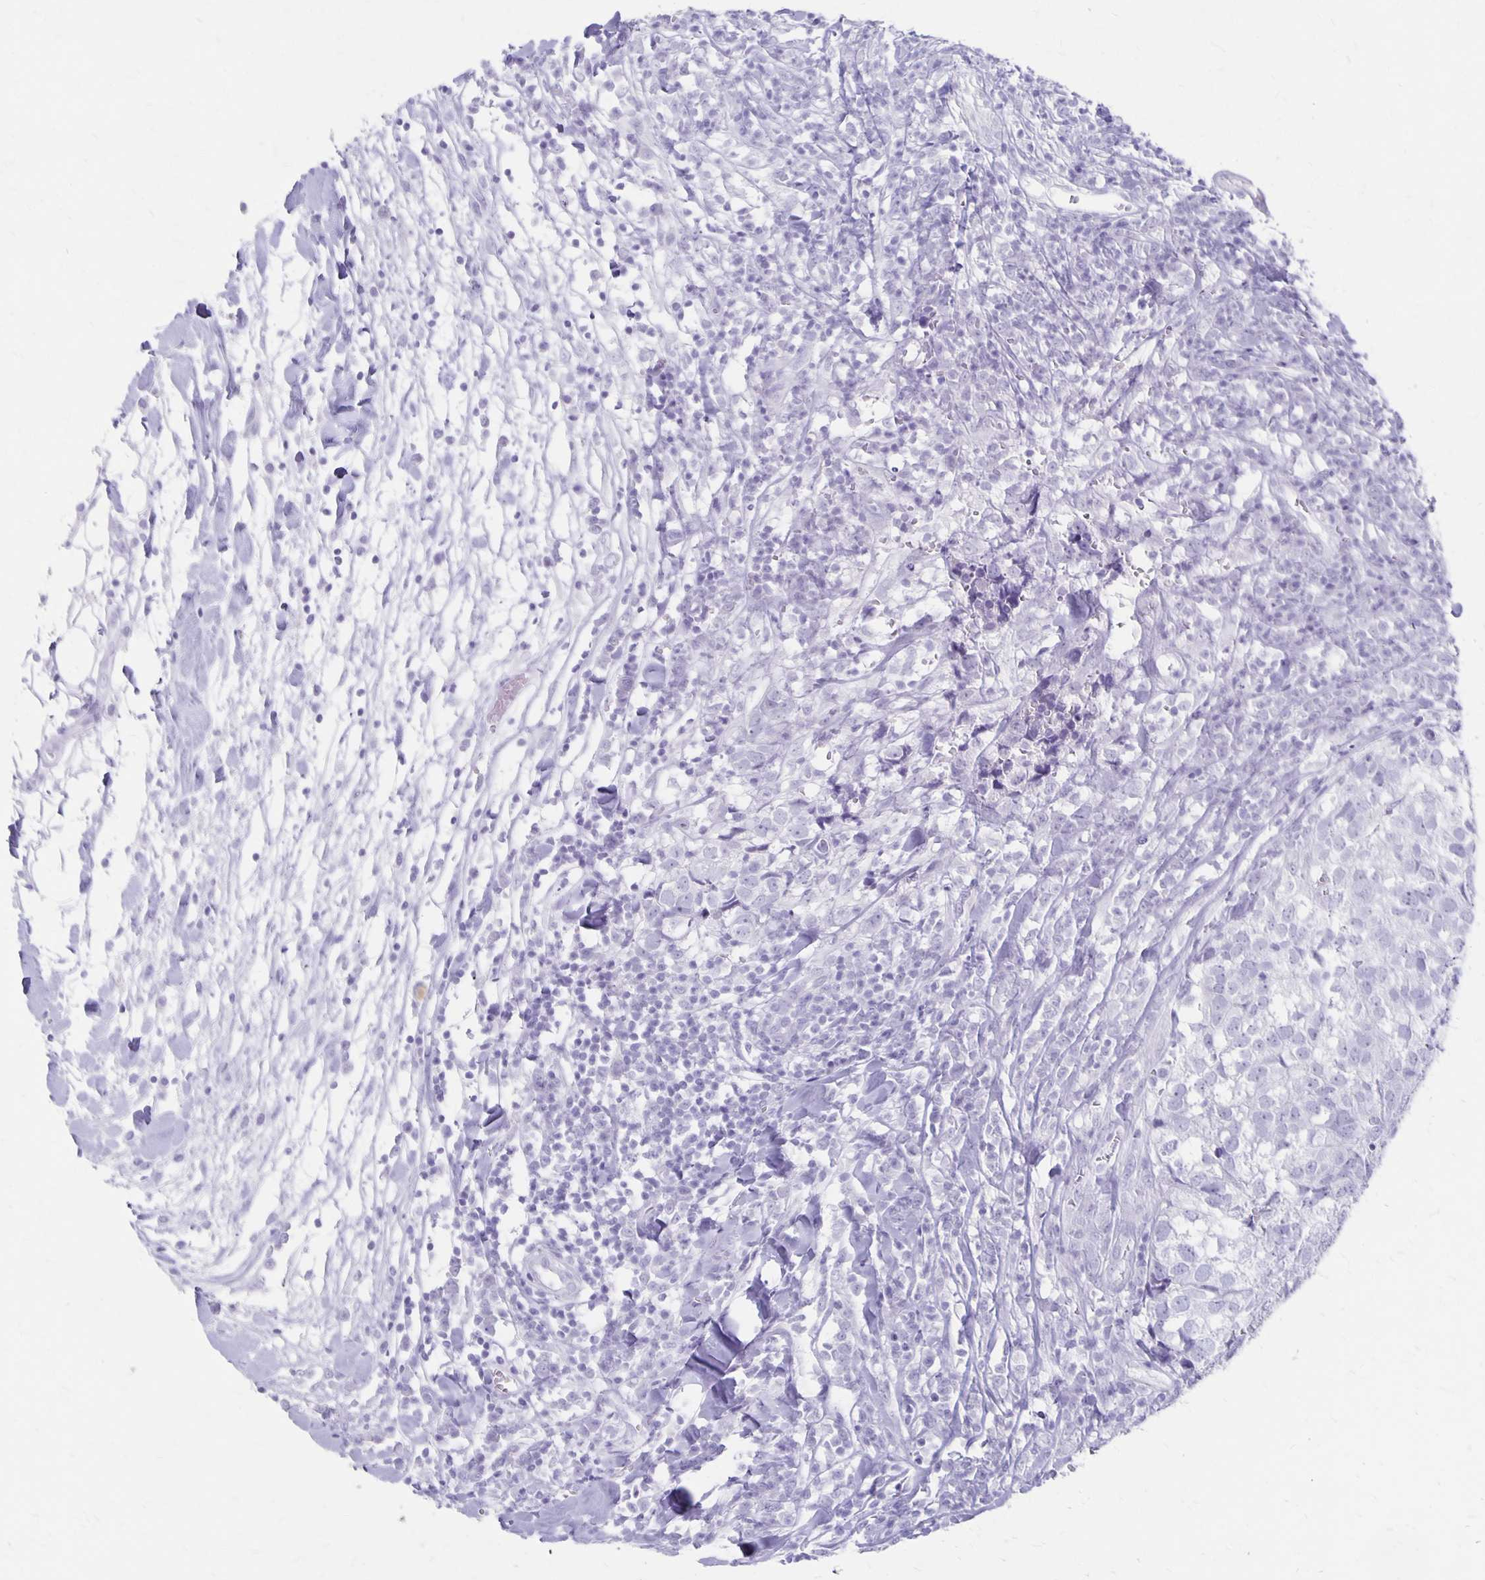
{"staining": {"intensity": "negative", "quantity": "none", "location": "none"}, "tissue": "breast cancer", "cell_type": "Tumor cells", "image_type": "cancer", "snomed": [{"axis": "morphology", "description": "Duct carcinoma"}, {"axis": "topography", "description": "Breast"}], "caption": "An IHC micrograph of breast cancer (intraductal carcinoma) is shown. There is no staining in tumor cells of breast cancer (intraductal carcinoma).", "gene": "MAGEC2", "patient": {"sex": "female", "age": 30}}